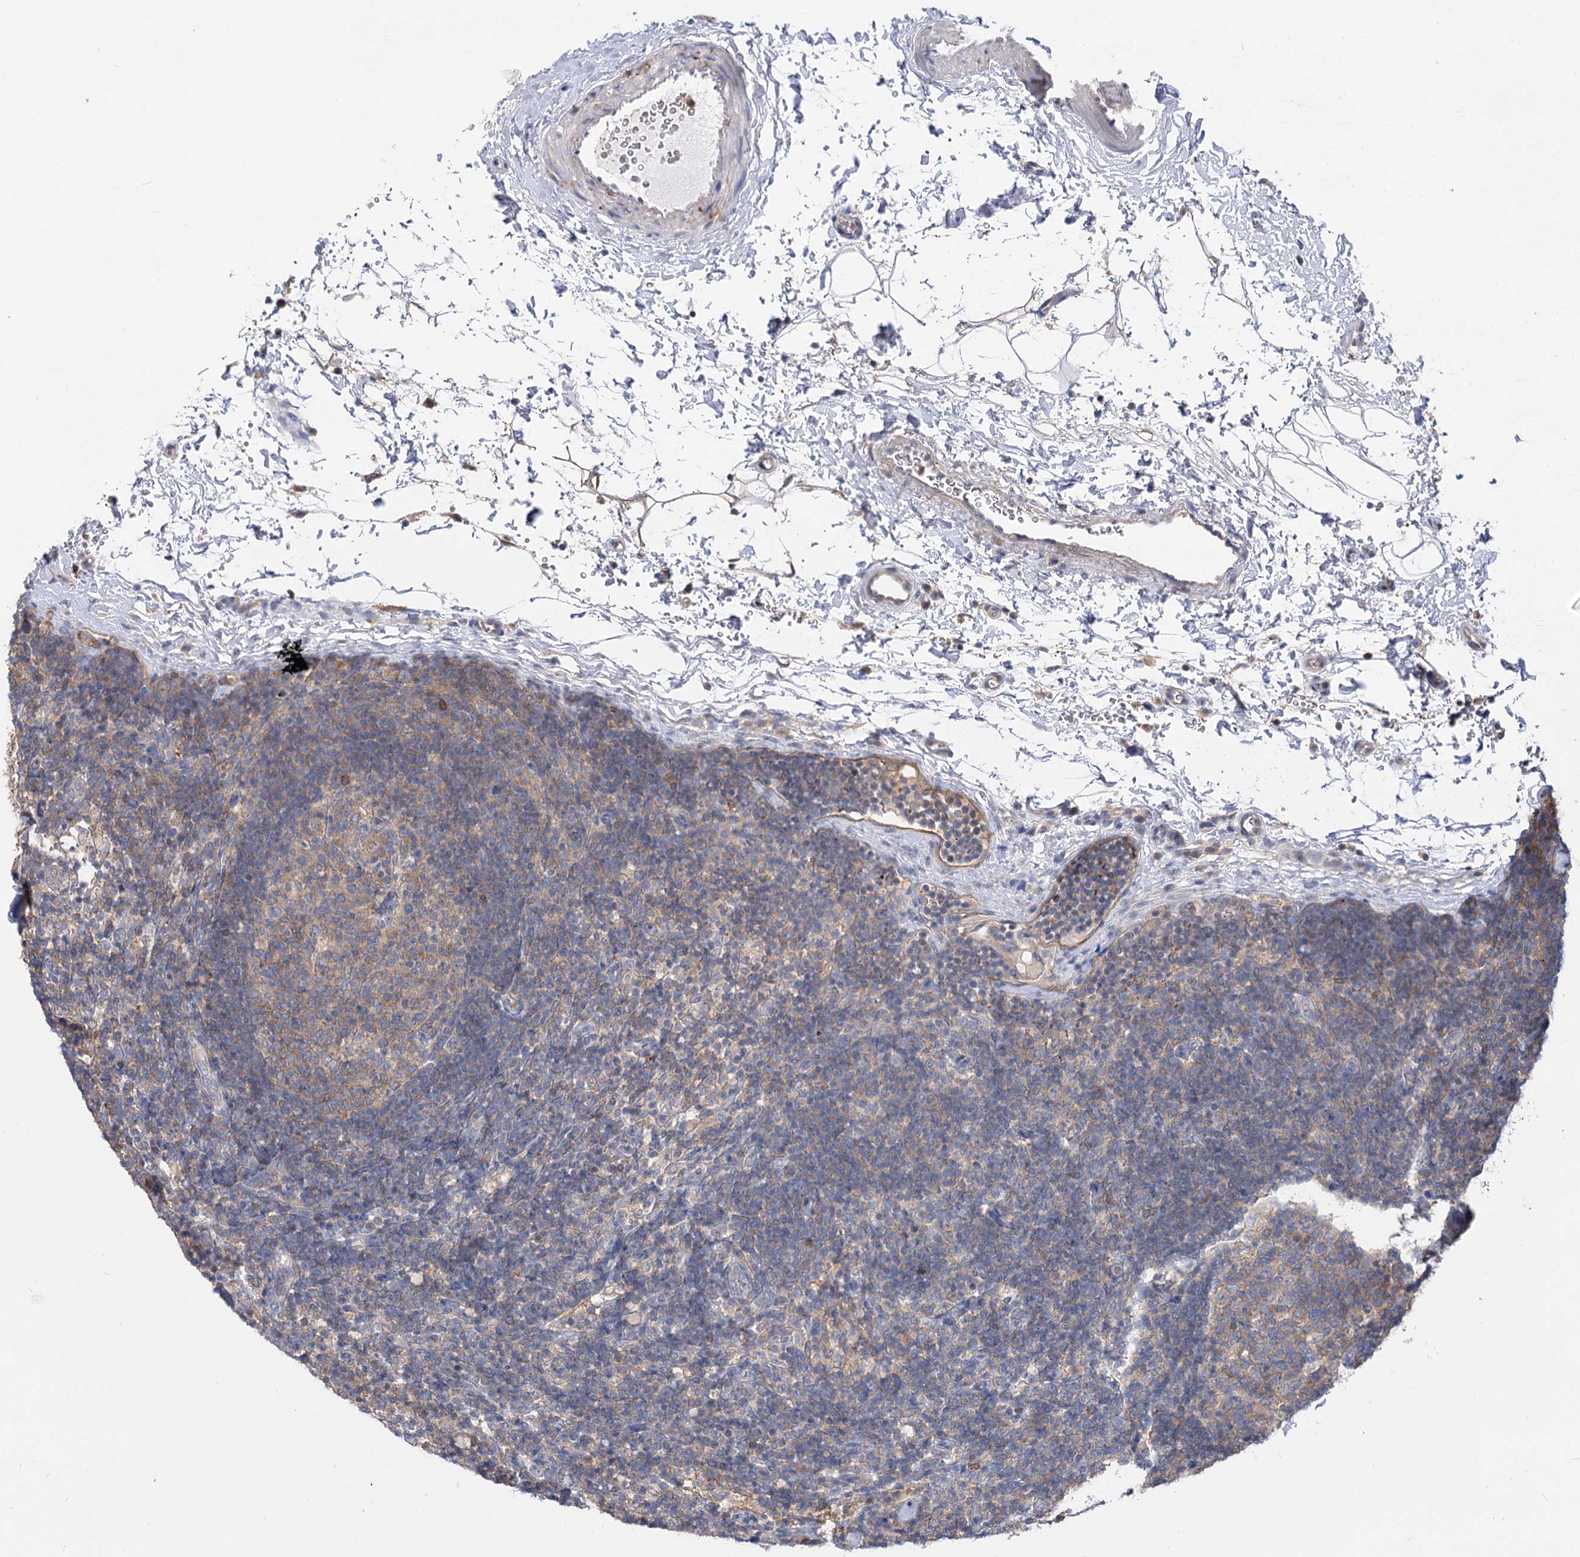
{"staining": {"intensity": "moderate", "quantity": "25%-75%", "location": "cytoplasmic/membranous"}, "tissue": "lymph node", "cell_type": "Germinal center cells", "image_type": "normal", "snomed": [{"axis": "morphology", "description": "Normal tissue, NOS"}, {"axis": "topography", "description": "Lymph node"}], "caption": "Protein staining shows moderate cytoplasmic/membranous positivity in approximately 25%-75% of germinal center cells in normal lymph node. Nuclei are stained in blue.", "gene": "UGP2", "patient": {"sex": "female", "age": 22}}